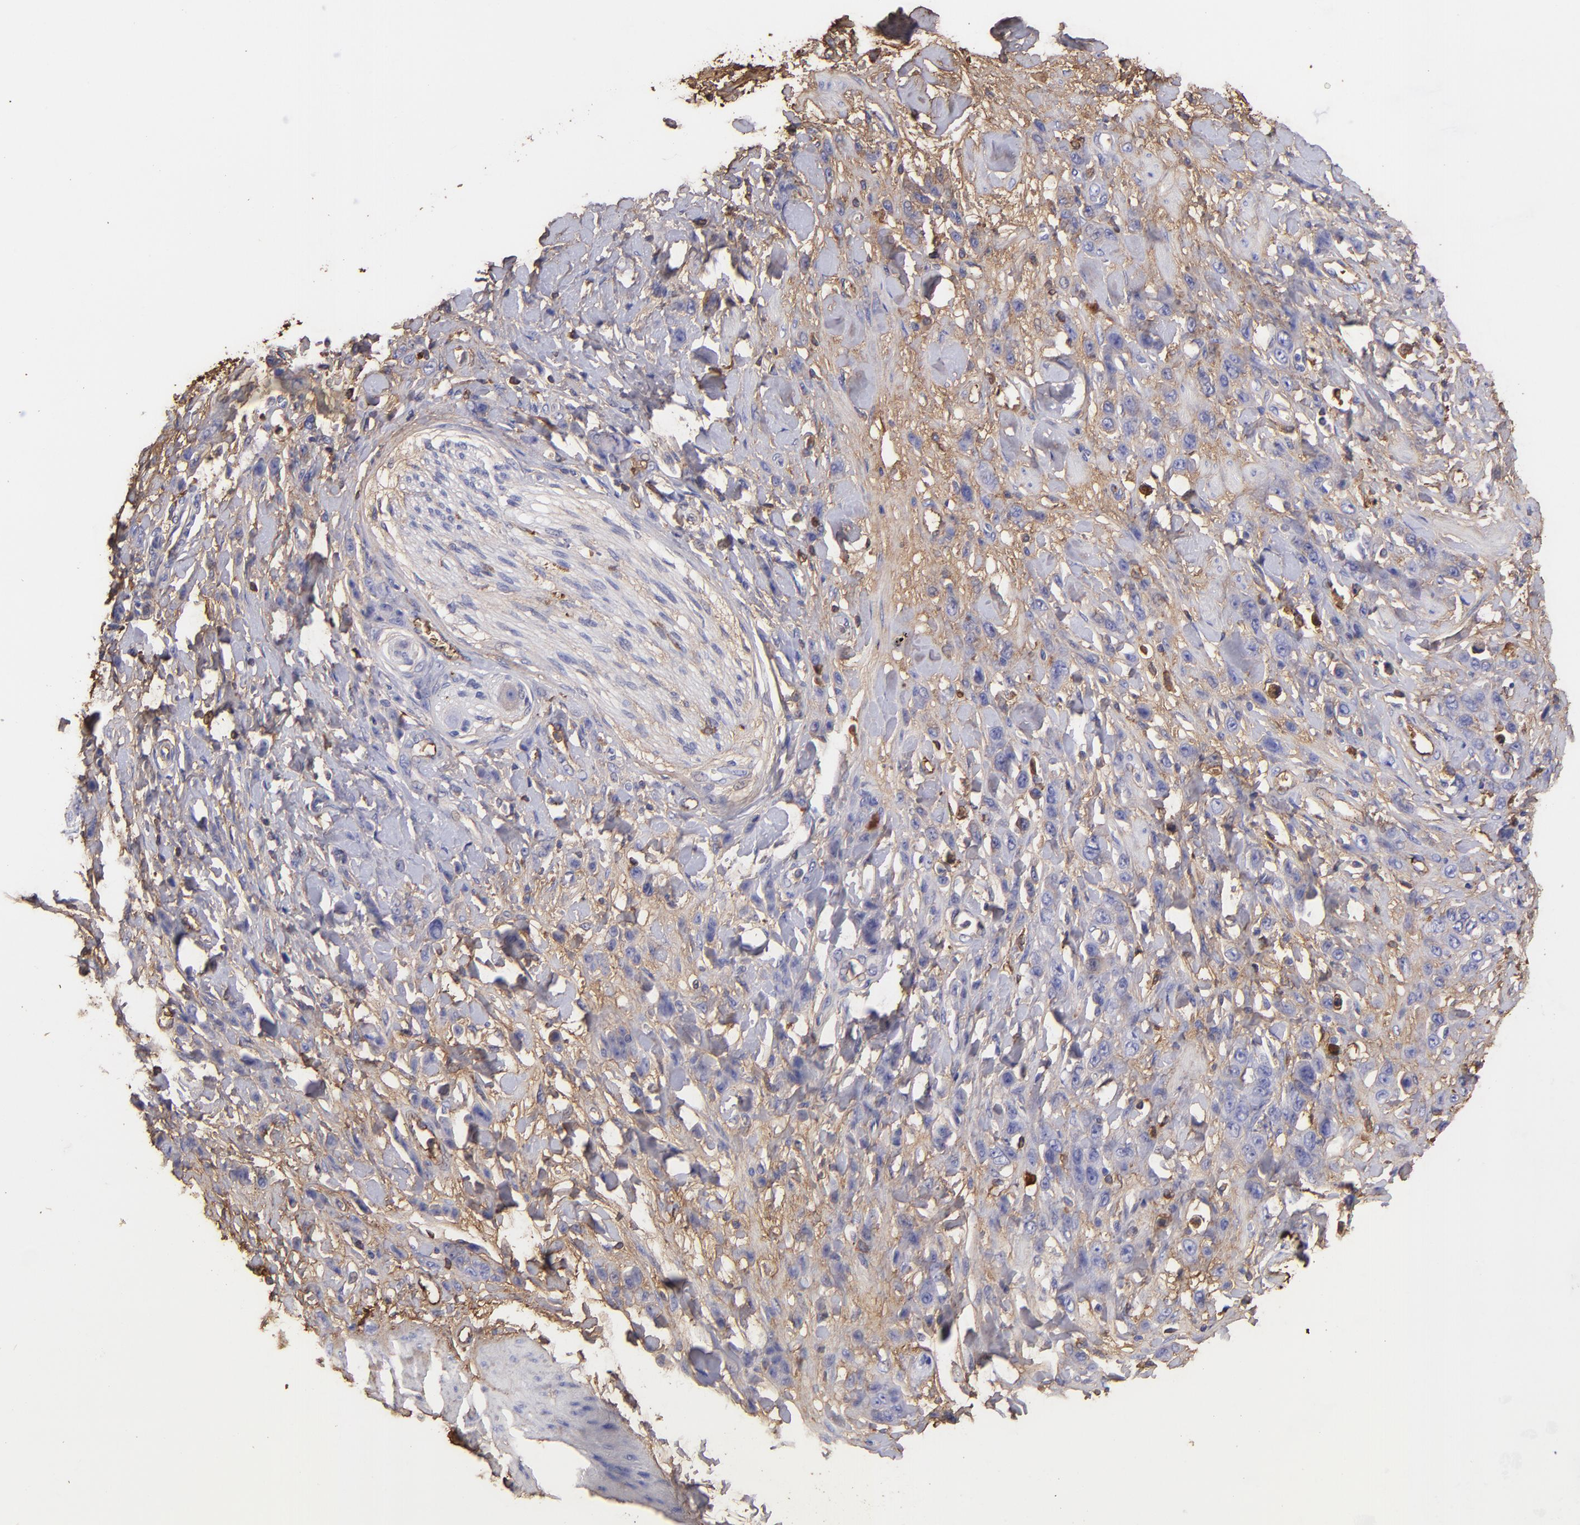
{"staining": {"intensity": "negative", "quantity": "none", "location": "none"}, "tissue": "stomach cancer", "cell_type": "Tumor cells", "image_type": "cancer", "snomed": [{"axis": "morphology", "description": "Normal tissue, NOS"}, {"axis": "morphology", "description": "Adenocarcinoma, NOS"}, {"axis": "topography", "description": "Stomach"}], "caption": "This is an IHC histopathology image of stomach cancer (adenocarcinoma). There is no positivity in tumor cells.", "gene": "FGB", "patient": {"sex": "male", "age": 82}}